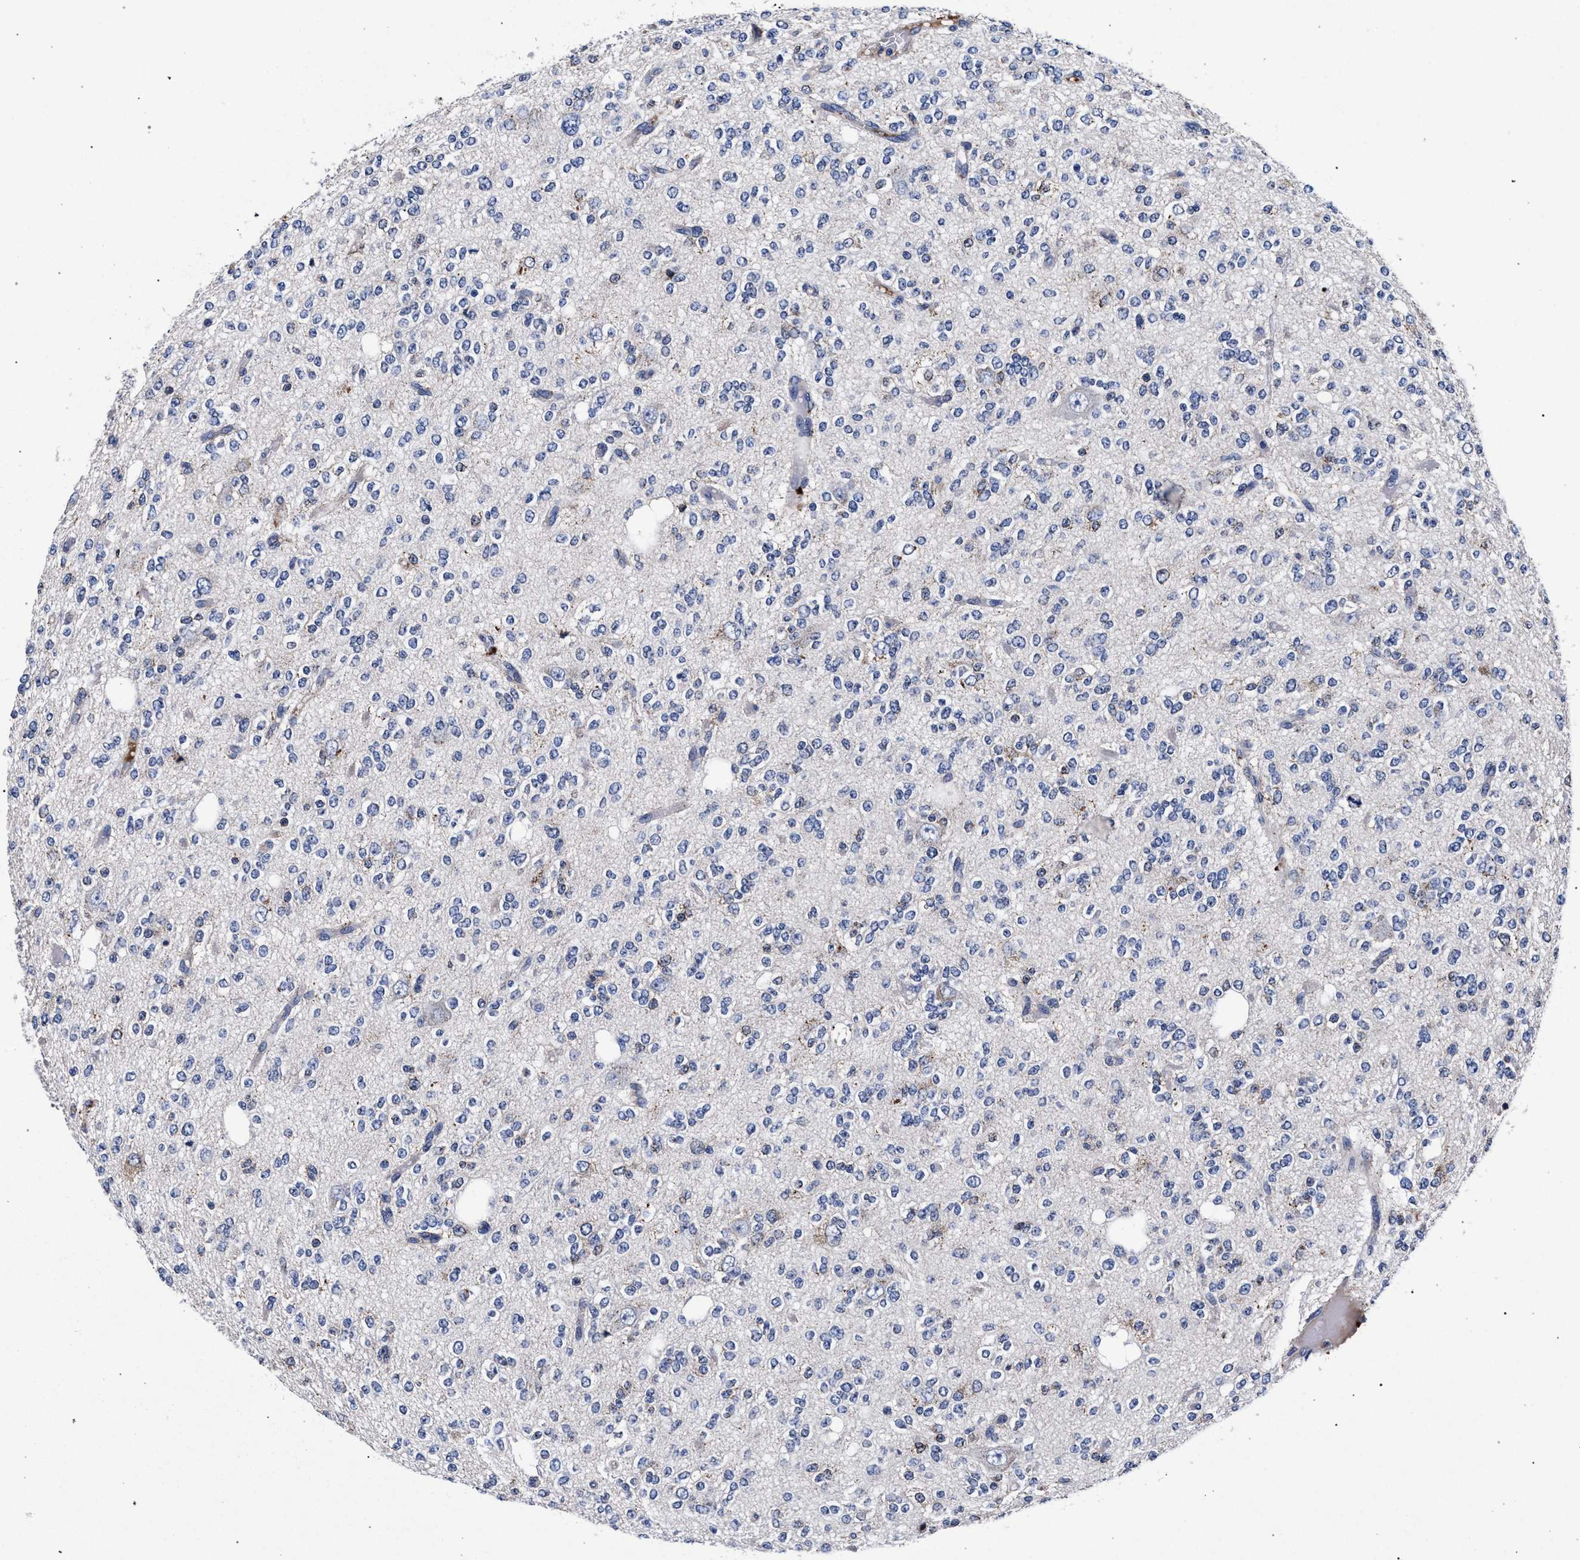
{"staining": {"intensity": "moderate", "quantity": "<25%", "location": "cytoplasmic/membranous"}, "tissue": "glioma", "cell_type": "Tumor cells", "image_type": "cancer", "snomed": [{"axis": "morphology", "description": "Glioma, malignant, Low grade"}, {"axis": "topography", "description": "Brain"}], "caption": "Human glioma stained with a protein marker displays moderate staining in tumor cells.", "gene": "ACOX1", "patient": {"sex": "male", "age": 38}}